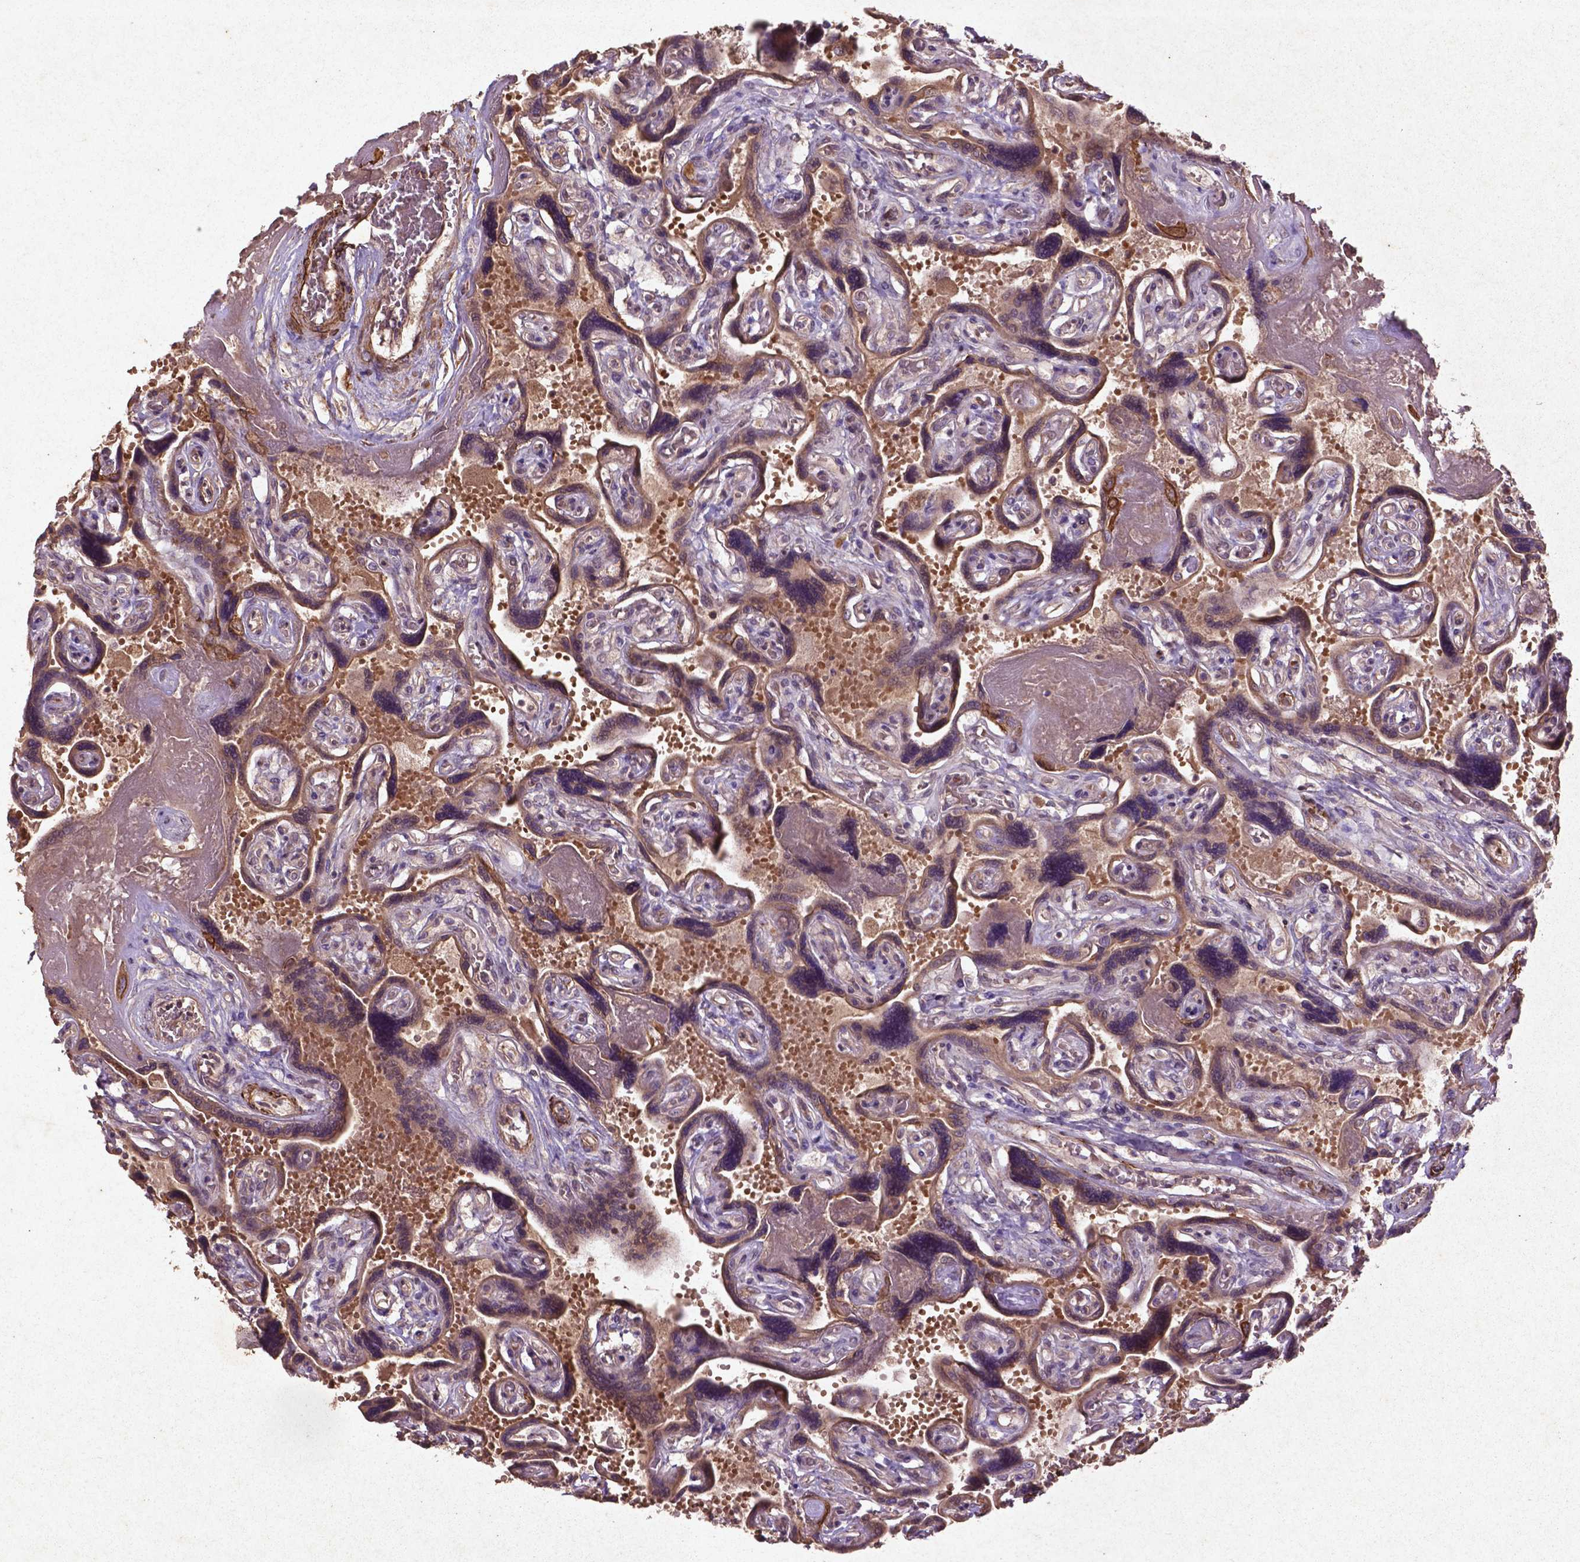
{"staining": {"intensity": "weak", "quantity": ">75%", "location": "cytoplasmic/membranous"}, "tissue": "placenta", "cell_type": "Decidual cells", "image_type": "normal", "snomed": [{"axis": "morphology", "description": "Normal tissue, NOS"}, {"axis": "topography", "description": "Placenta"}], "caption": "The micrograph demonstrates immunohistochemical staining of unremarkable placenta. There is weak cytoplasmic/membranous expression is identified in approximately >75% of decidual cells.", "gene": "COQ2", "patient": {"sex": "female", "age": 32}}